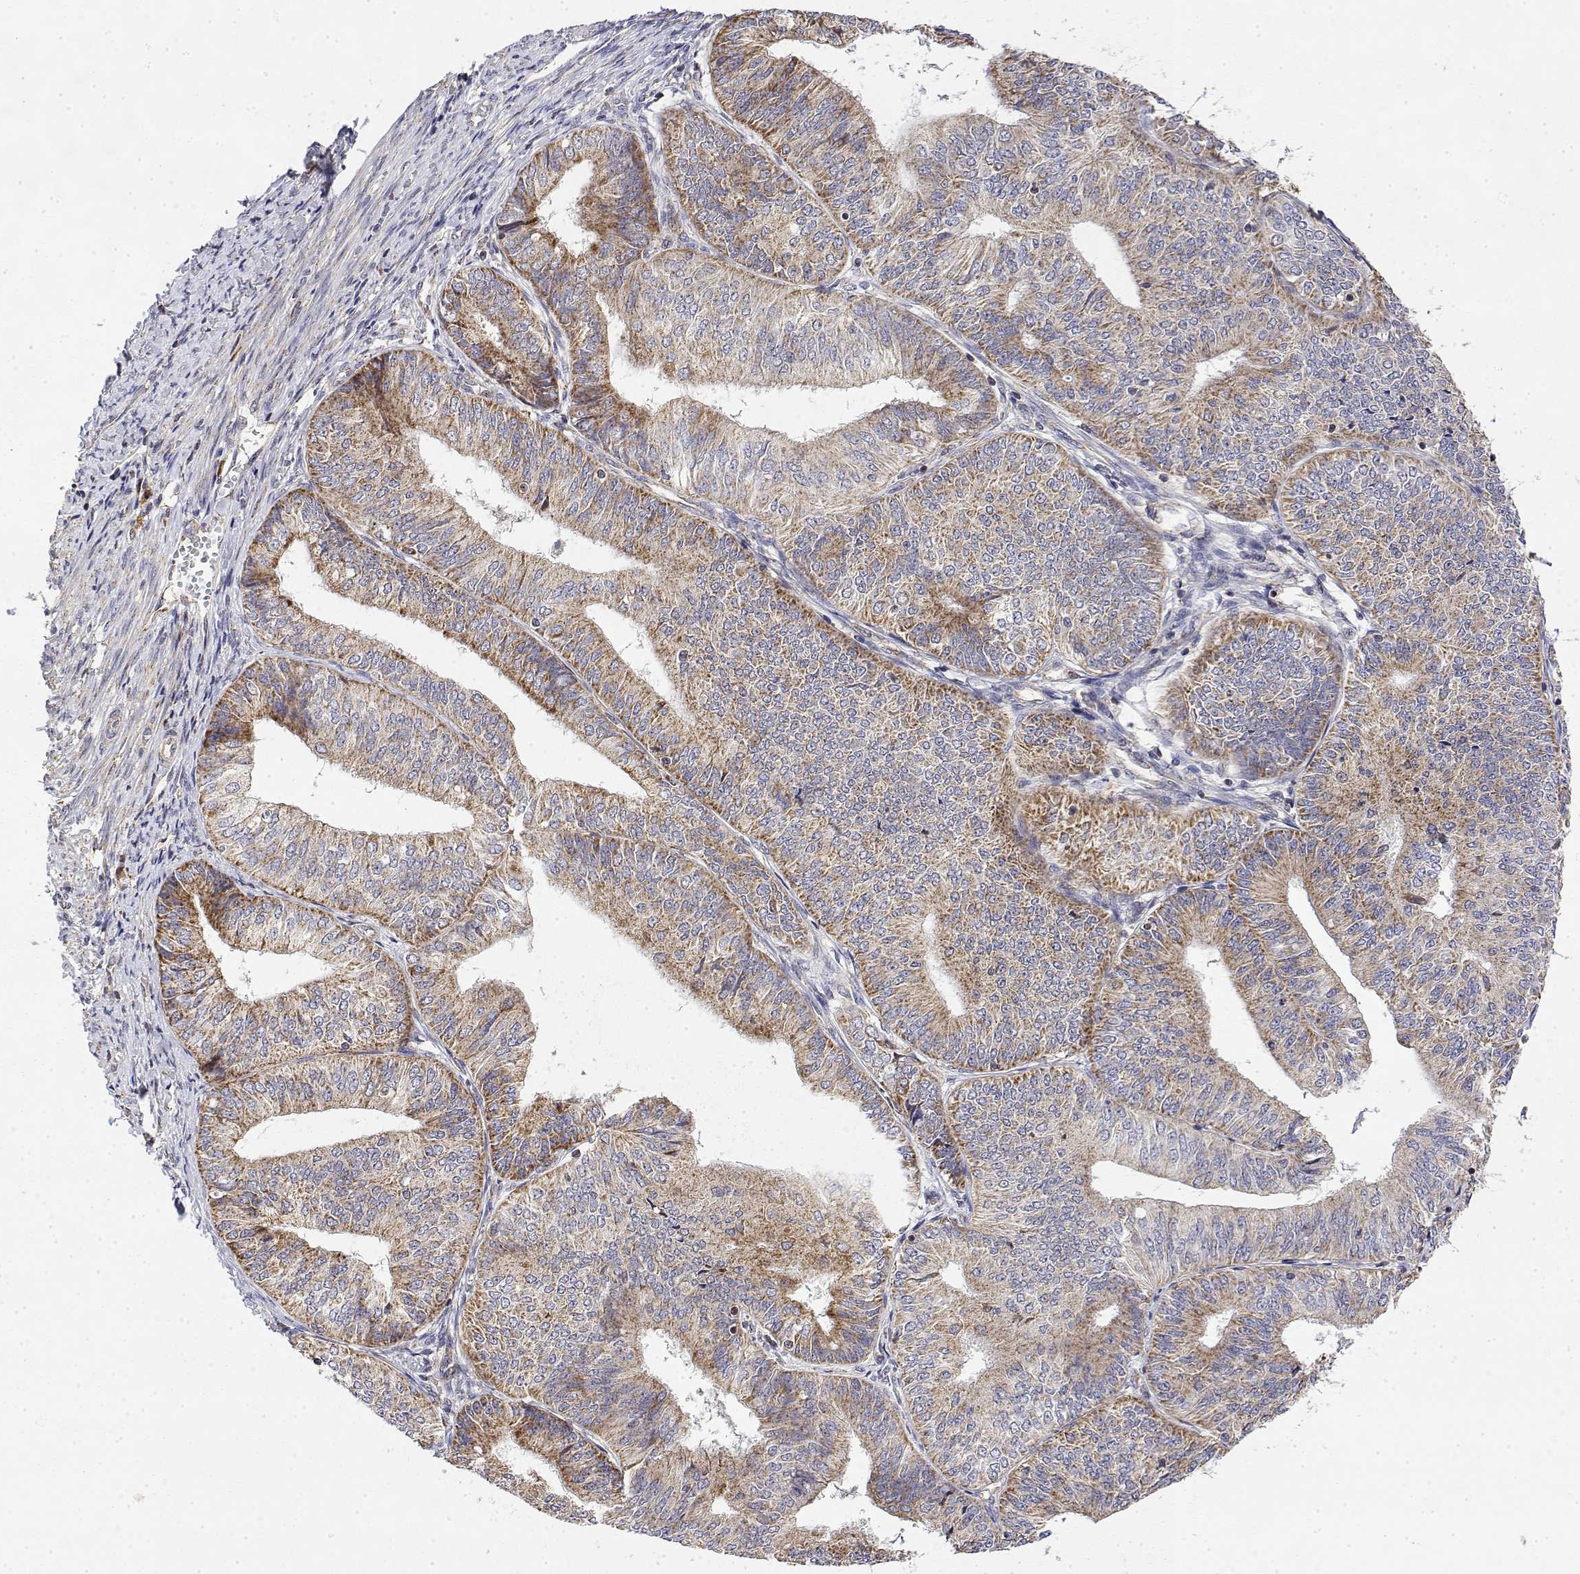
{"staining": {"intensity": "moderate", "quantity": "25%-75%", "location": "cytoplasmic/membranous"}, "tissue": "endometrial cancer", "cell_type": "Tumor cells", "image_type": "cancer", "snomed": [{"axis": "morphology", "description": "Adenocarcinoma, NOS"}, {"axis": "topography", "description": "Endometrium"}], "caption": "Moderate cytoplasmic/membranous protein staining is seen in approximately 25%-75% of tumor cells in endometrial adenocarcinoma.", "gene": "GADD45GIP1", "patient": {"sex": "female", "age": 58}}